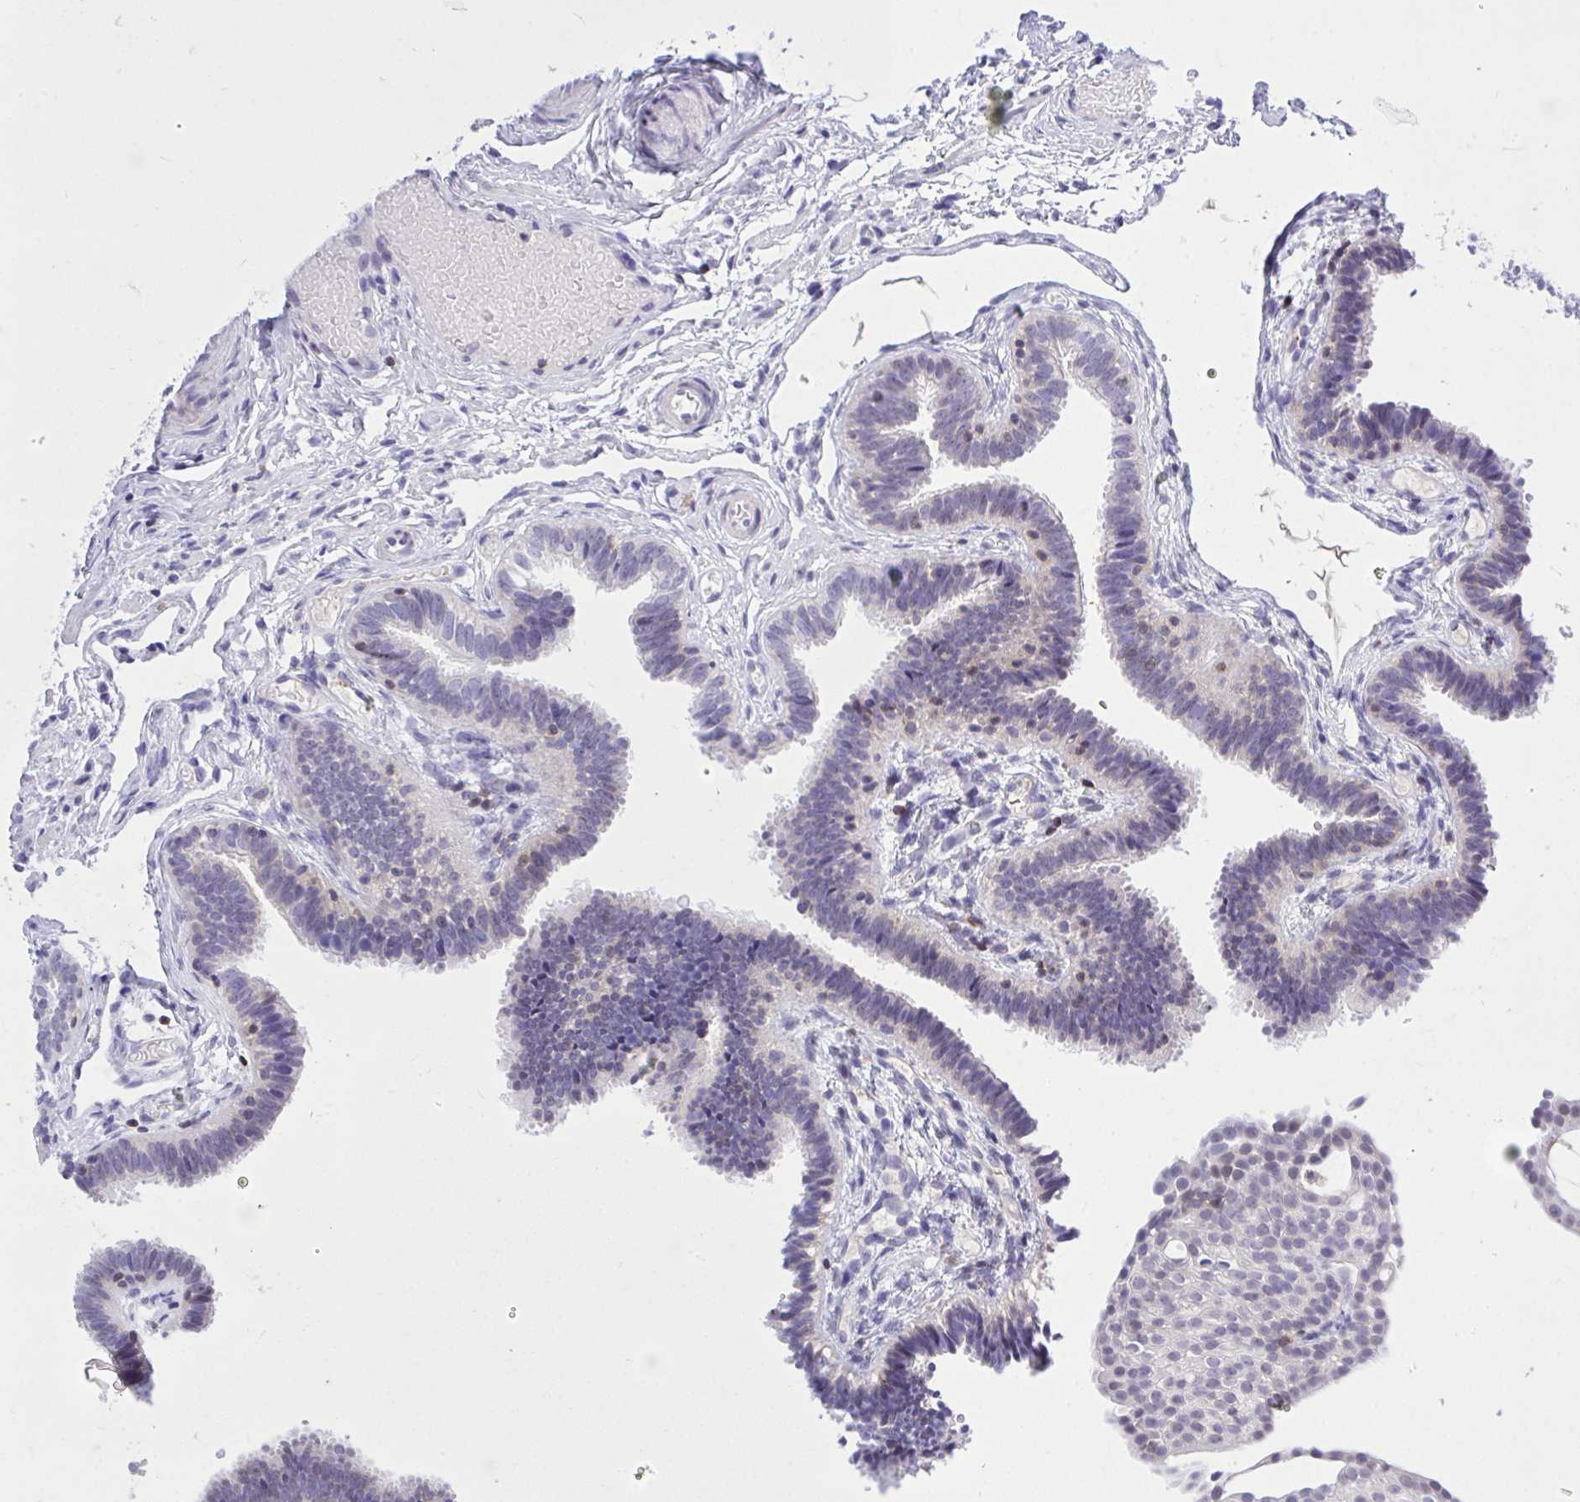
{"staining": {"intensity": "negative", "quantity": "none", "location": "none"}, "tissue": "fallopian tube", "cell_type": "Glandular cells", "image_type": "normal", "snomed": [{"axis": "morphology", "description": "Normal tissue, NOS"}, {"axis": "topography", "description": "Fallopian tube"}], "caption": "Glandular cells are negative for protein expression in normal human fallopian tube. Brightfield microscopy of immunohistochemistry (IHC) stained with DAB (brown) and hematoxylin (blue), captured at high magnification.", "gene": "CXCL8", "patient": {"sex": "female", "age": 37}}